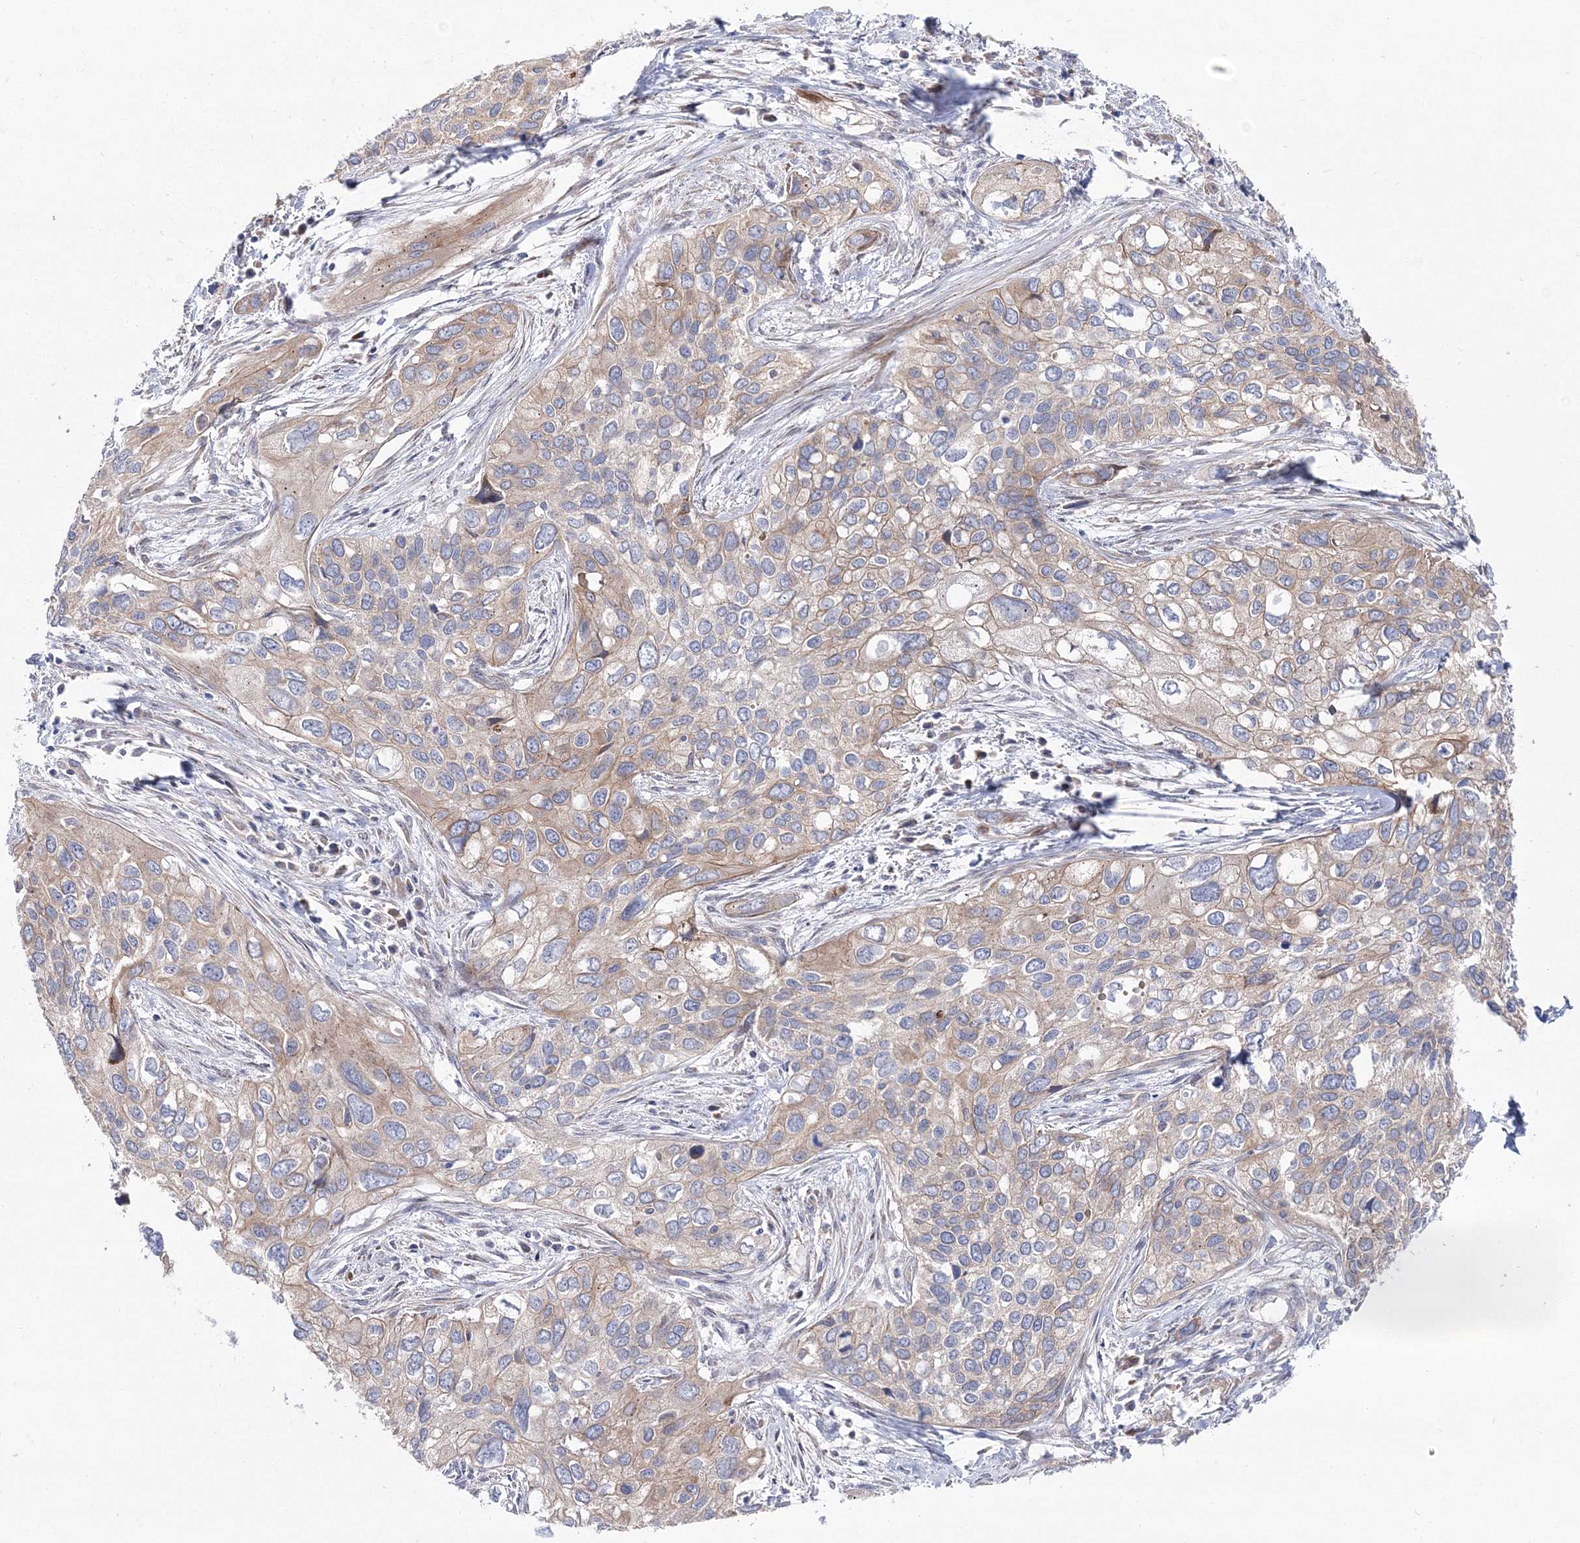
{"staining": {"intensity": "moderate", "quantity": ">75%", "location": "cytoplasmic/membranous"}, "tissue": "cervical cancer", "cell_type": "Tumor cells", "image_type": "cancer", "snomed": [{"axis": "morphology", "description": "Squamous cell carcinoma, NOS"}, {"axis": "topography", "description": "Cervix"}], "caption": "An IHC micrograph of tumor tissue is shown. Protein staining in brown labels moderate cytoplasmic/membranous positivity in cervical squamous cell carcinoma within tumor cells. The staining was performed using DAB (3,3'-diaminobenzidine) to visualize the protein expression in brown, while the nuclei were stained in blue with hematoxylin (Magnification: 20x).", "gene": "ARHGAP32", "patient": {"sex": "female", "age": 55}}